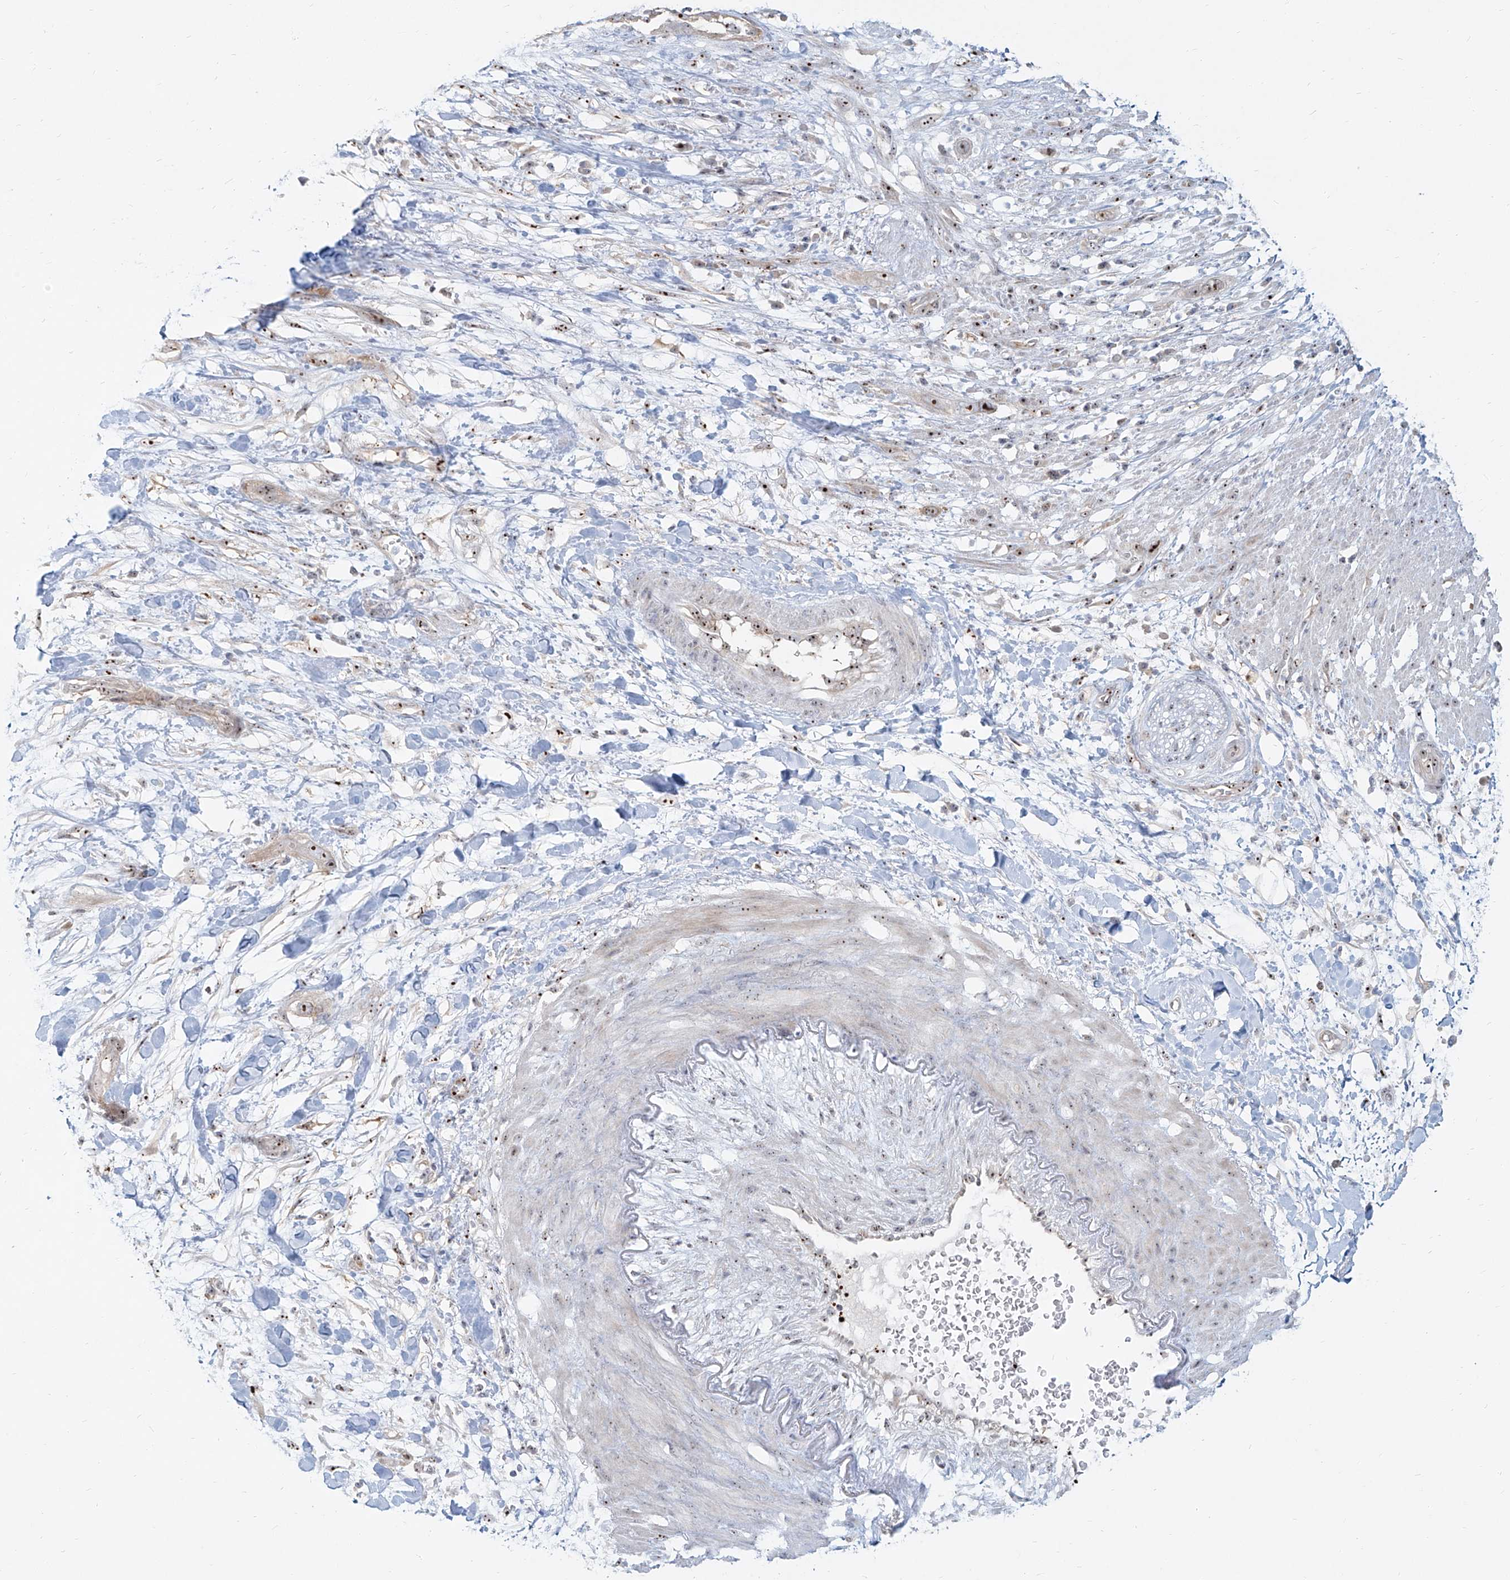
{"staining": {"intensity": "moderate", "quantity": "25%-75%", "location": "nuclear"}, "tissue": "pancreatic cancer", "cell_type": "Tumor cells", "image_type": "cancer", "snomed": [{"axis": "morphology", "description": "Adenocarcinoma, NOS"}, {"axis": "topography", "description": "Pancreas"}], "caption": "Immunohistochemistry histopathology image of neoplastic tissue: pancreatic cancer (adenocarcinoma) stained using immunohistochemistry (IHC) shows medium levels of moderate protein expression localized specifically in the nuclear of tumor cells, appearing as a nuclear brown color.", "gene": "BYSL", "patient": {"sex": "female", "age": 60}}